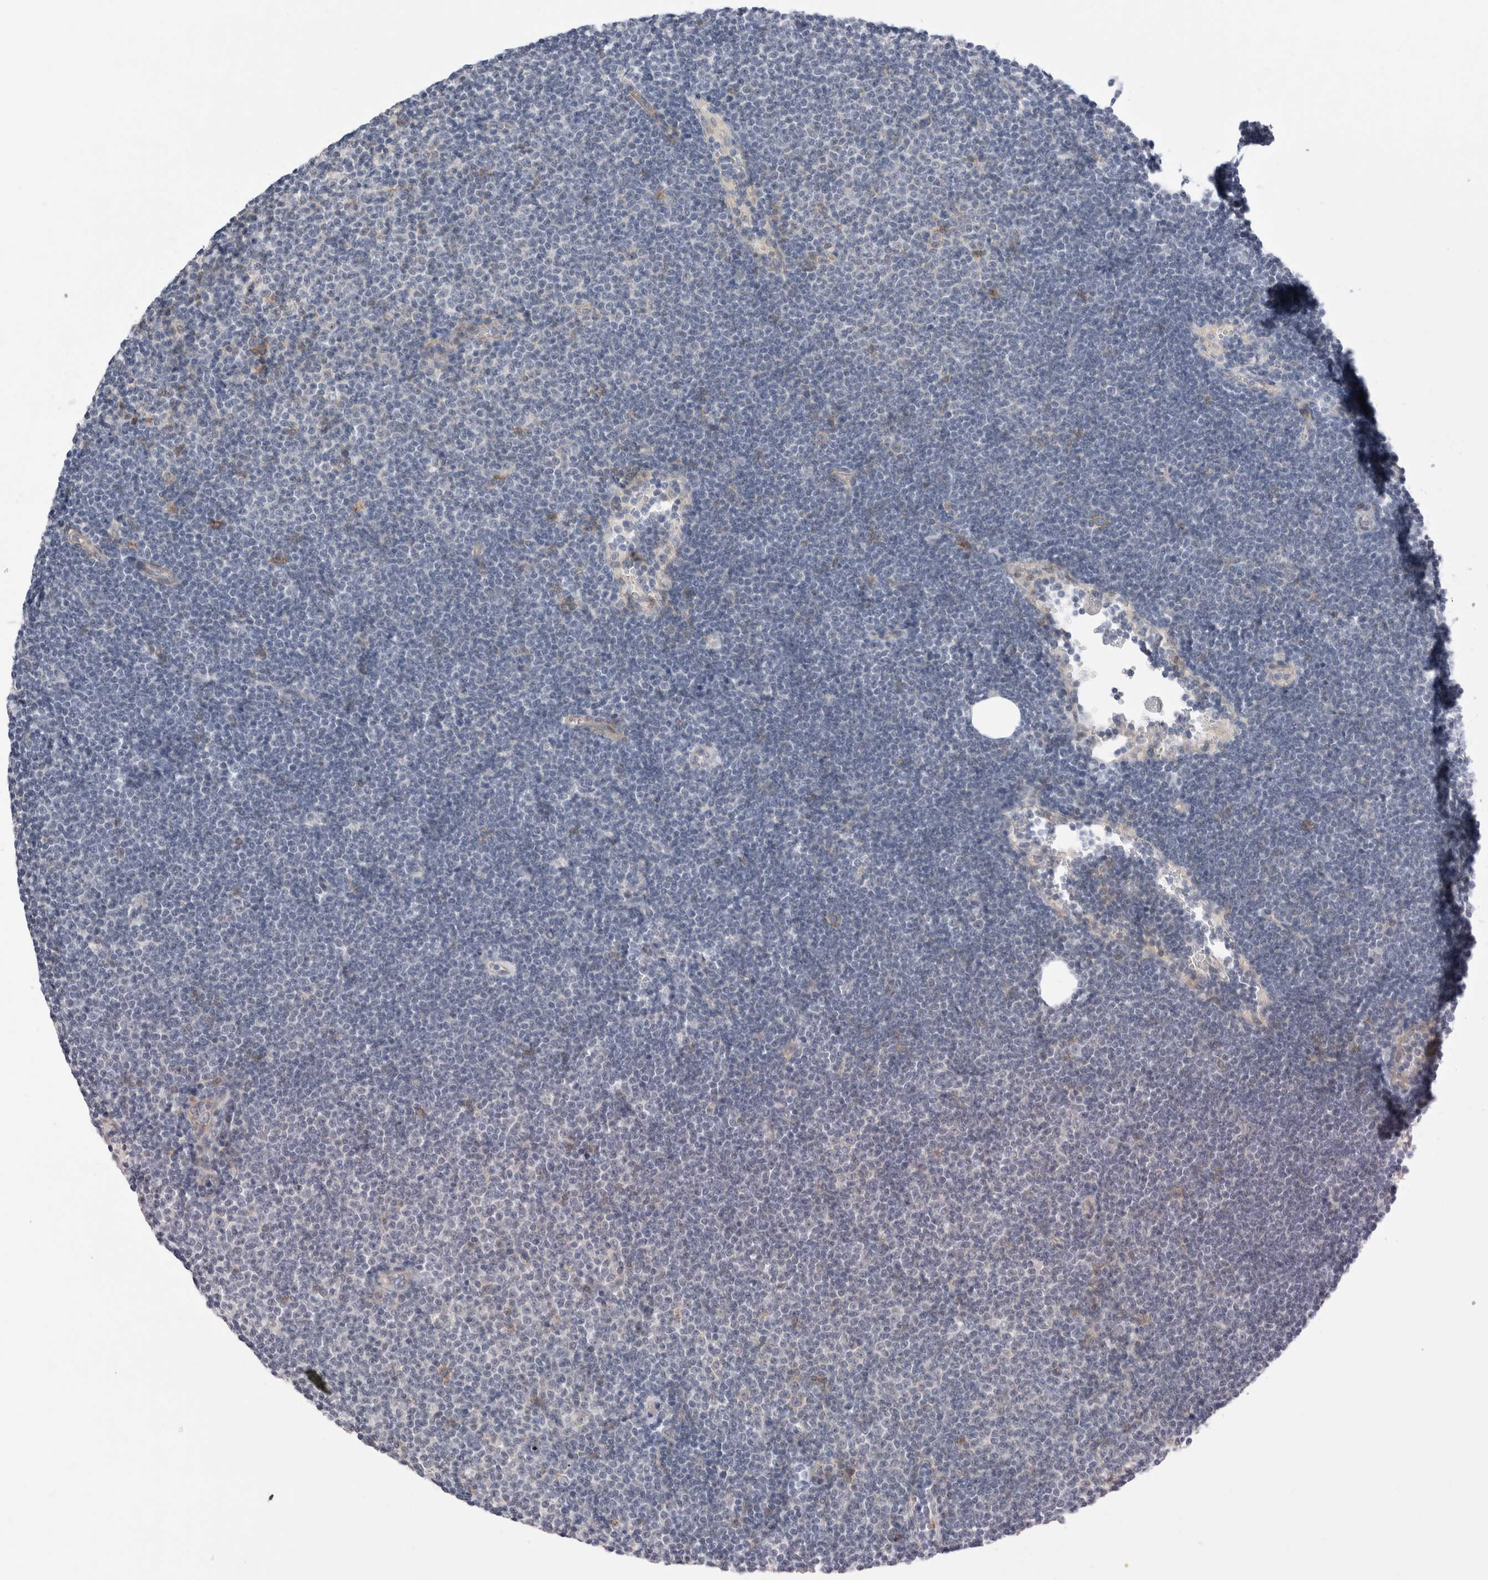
{"staining": {"intensity": "negative", "quantity": "none", "location": "none"}, "tissue": "lymphoma", "cell_type": "Tumor cells", "image_type": "cancer", "snomed": [{"axis": "morphology", "description": "Malignant lymphoma, non-Hodgkin's type, Low grade"}, {"axis": "topography", "description": "Lymph node"}], "caption": "This photomicrograph is of malignant lymphoma, non-Hodgkin's type (low-grade) stained with IHC to label a protein in brown with the nuclei are counter-stained blue. There is no positivity in tumor cells.", "gene": "VANGL1", "patient": {"sex": "female", "age": 53}}